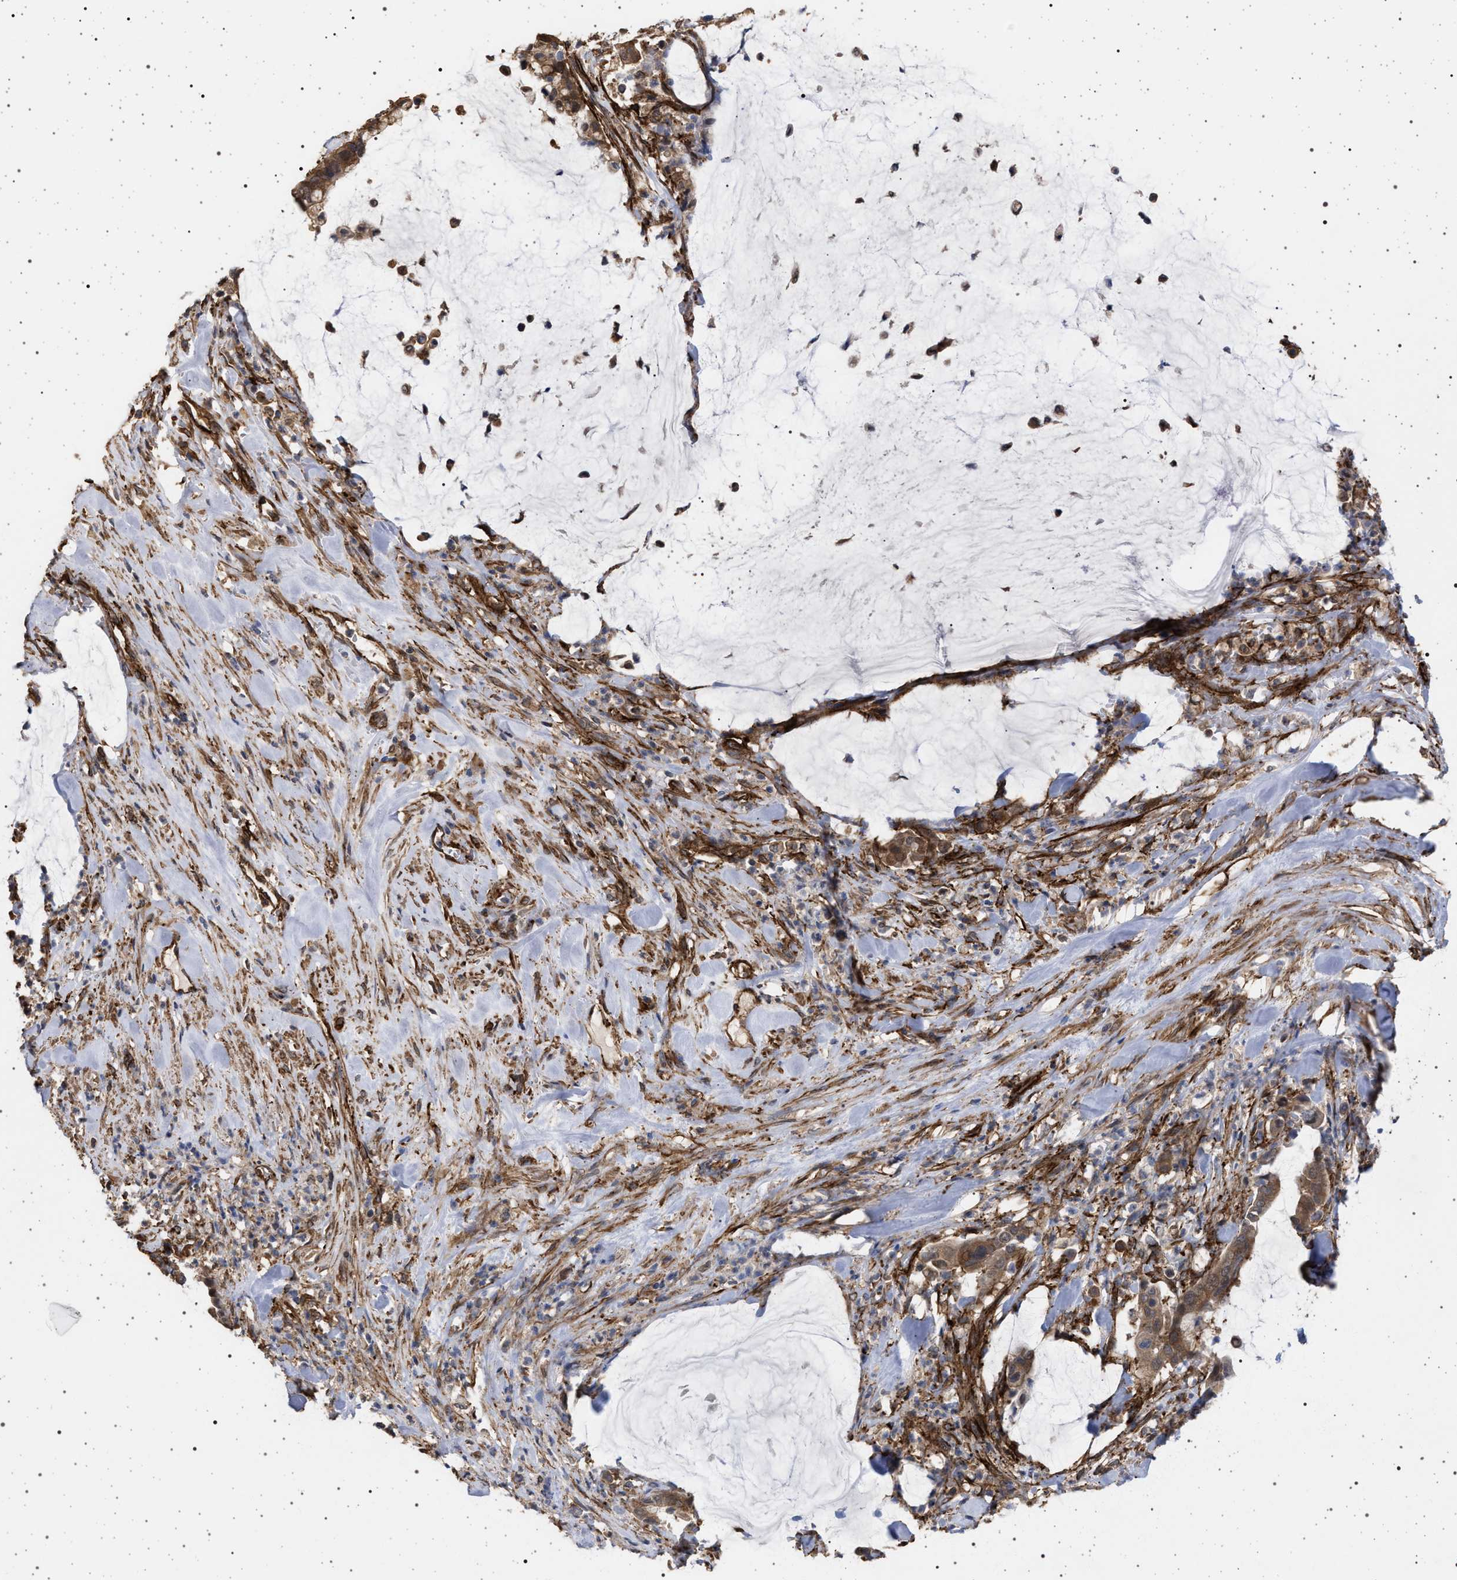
{"staining": {"intensity": "moderate", "quantity": ">75%", "location": "cytoplasmic/membranous"}, "tissue": "pancreatic cancer", "cell_type": "Tumor cells", "image_type": "cancer", "snomed": [{"axis": "morphology", "description": "Adenocarcinoma, NOS"}, {"axis": "topography", "description": "Pancreas"}], "caption": "A histopathology image of human pancreatic cancer stained for a protein shows moderate cytoplasmic/membranous brown staining in tumor cells.", "gene": "IFT20", "patient": {"sex": "male", "age": 41}}